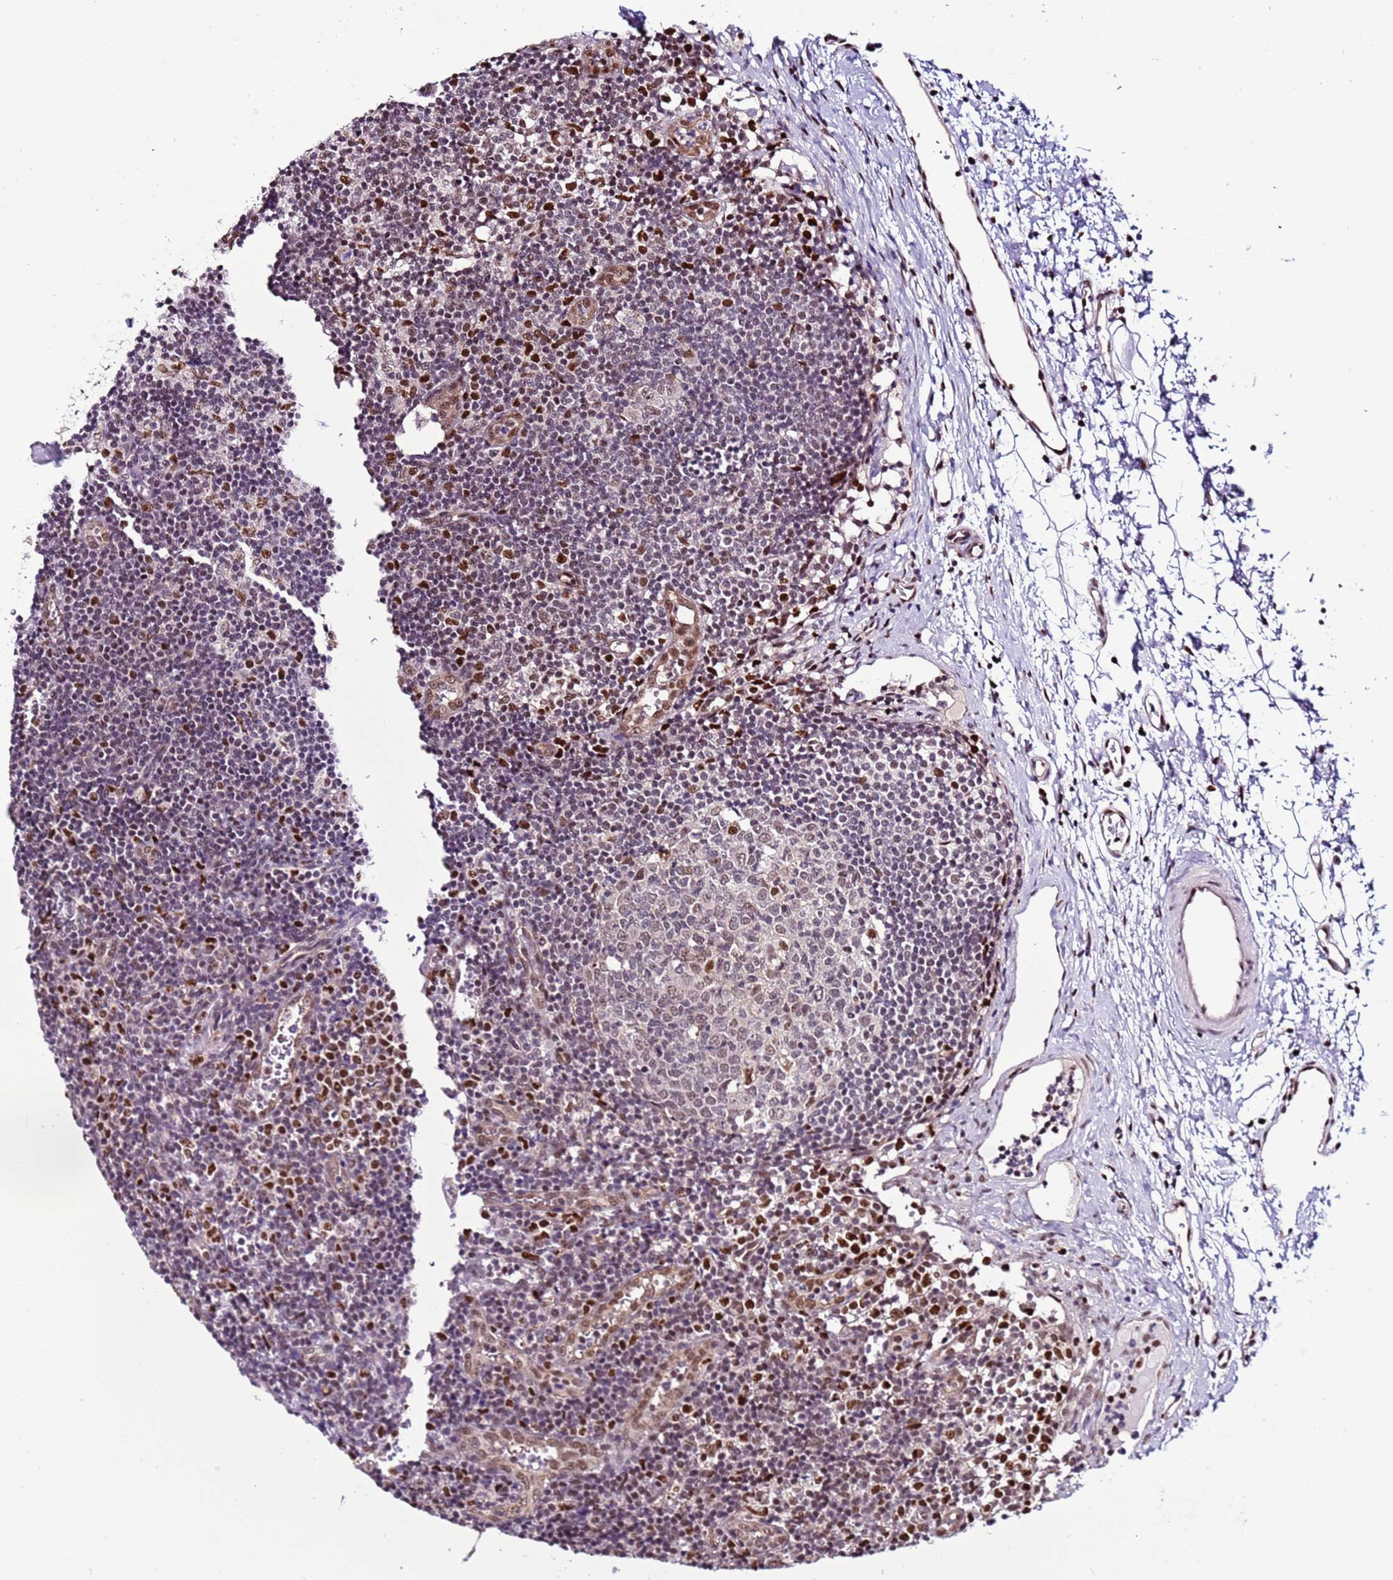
{"staining": {"intensity": "moderate", "quantity": "25%-75%", "location": "nuclear"}, "tissue": "lymph node", "cell_type": "Germinal center cells", "image_type": "normal", "snomed": [{"axis": "morphology", "description": "Normal tissue, NOS"}, {"axis": "topography", "description": "Lymph node"}], "caption": "Immunohistochemical staining of unremarkable human lymph node demonstrates 25%-75% levels of moderate nuclear protein expression in approximately 25%-75% of germinal center cells.", "gene": "PRPF6", "patient": {"sex": "female", "age": 37}}